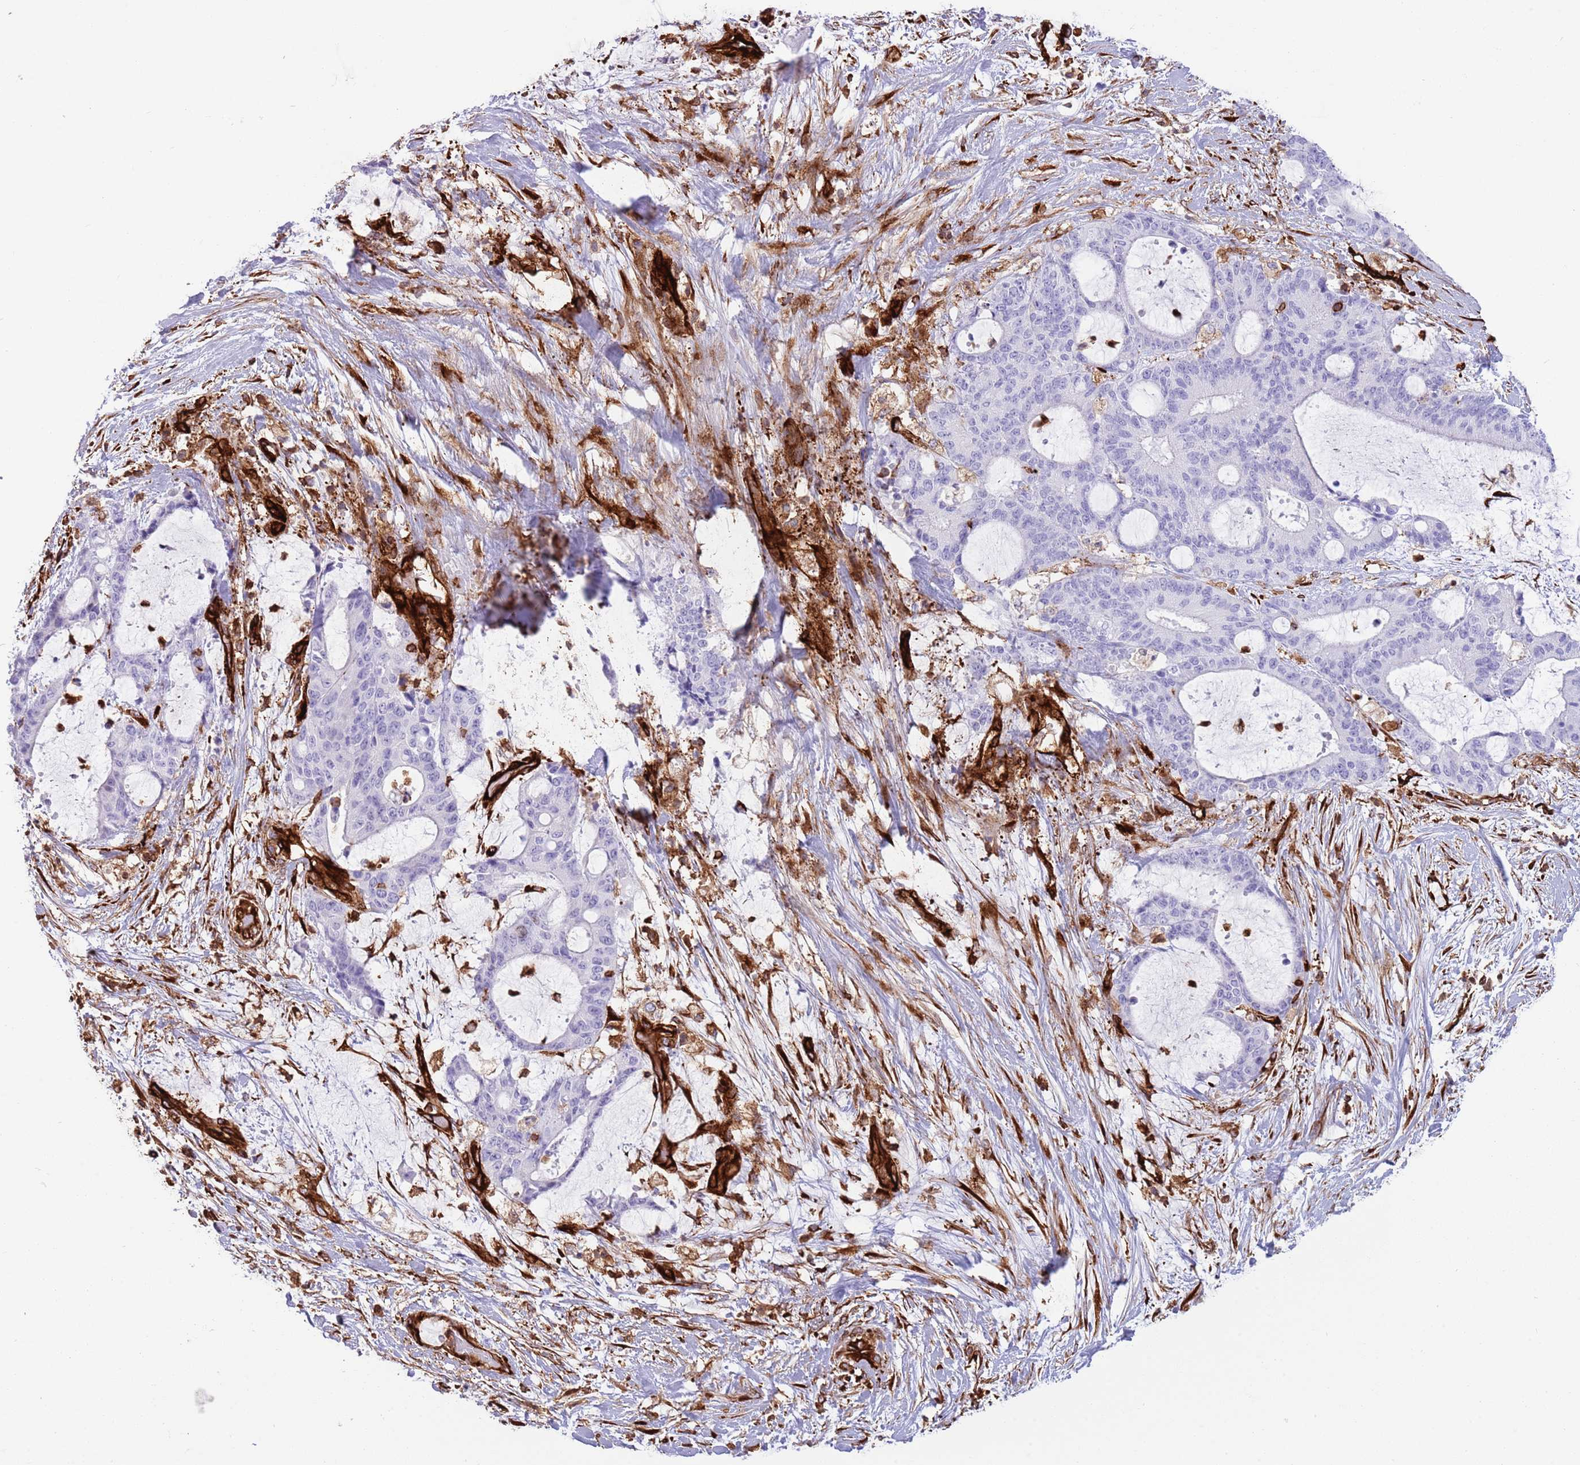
{"staining": {"intensity": "negative", "quantity": "none", "location": "none"}, "tissue": "liver cancer", "cell_type": "Tumor cells", "image_type": "cancer", "snomed": [{"axis": "morphology", "description": "Normal tissue, NOS"}, {"axis": "morphology", "description": "Cholangiocarcinoma"}, {"axis": "topography", "description": "Liver"}, {"axis": "topography", "description": "Peripheral nerve tissue"}], "caption": "Photomicrograph shows no protein positivity in tumor cells of cholangiocarcinoma (liver) tissue. Brightfield microscopy of immunohistochemistry stained with DAB (brown) and hematoxylin (blue), captured at high magnification.", "gene": "KBTBD7", "patient": {"sex": "female", "age": 73}}